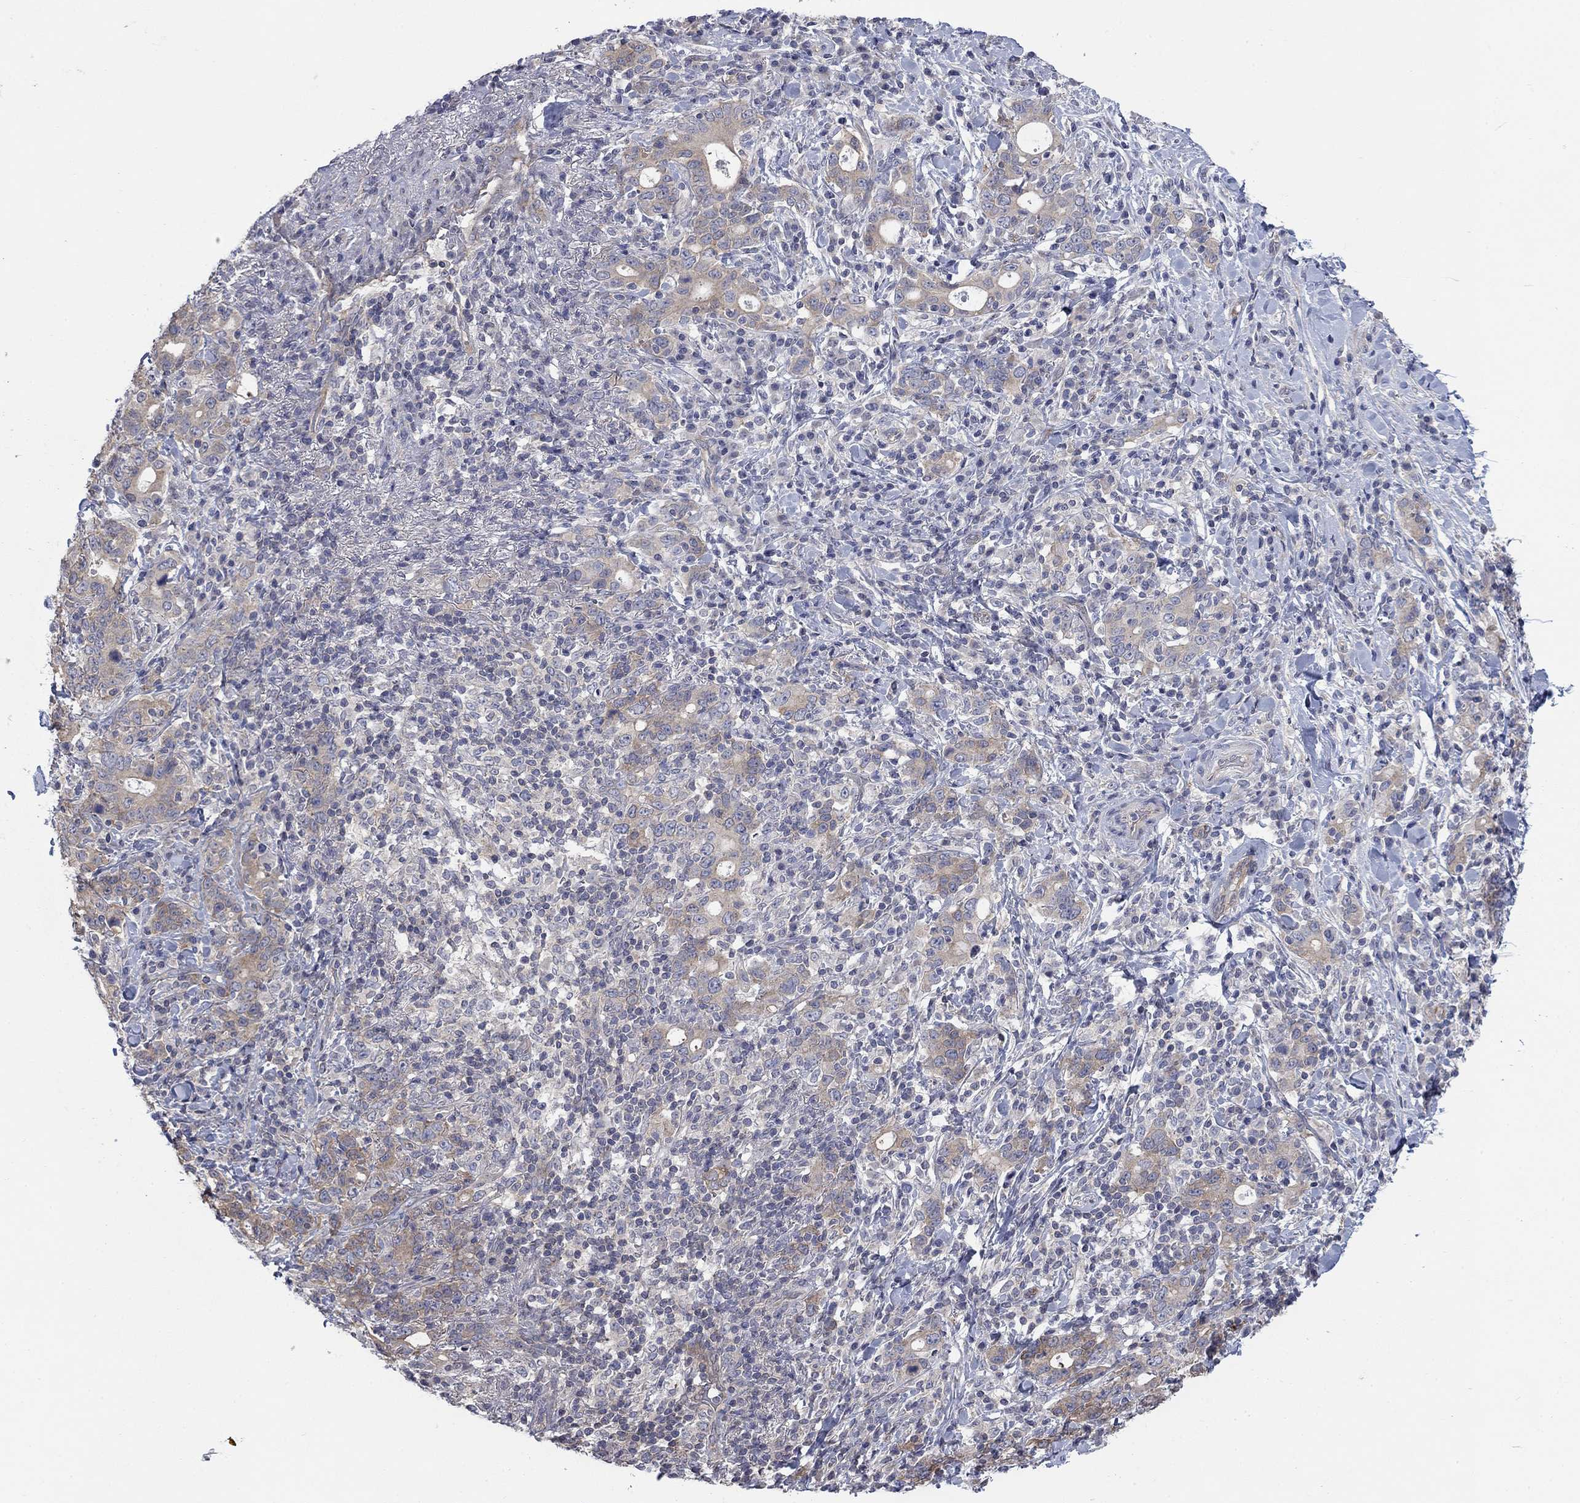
{"staining": {"intensity": "weak", "quantity": "25%-75%", "location": "cytoplasmic/membranous"}, "tissue": "stomach cancer", "cell_type": "Tumor cells", "image_type": "cancer", "snomed": [{"axis": "morphology", "description": "Adenocarcinoma, NOS"}, {"axis": "topography", "description": "Stomach"}], "caption": "About 25%-75% of tumor cells in human stomach adenocarcinoma demonstrate weak cytoplasmic/membranous protein positivity as visualized by brown immunohistochemical staining.", "gene": "PDZD2", "patient": {"sex": "male", "age": 79}}